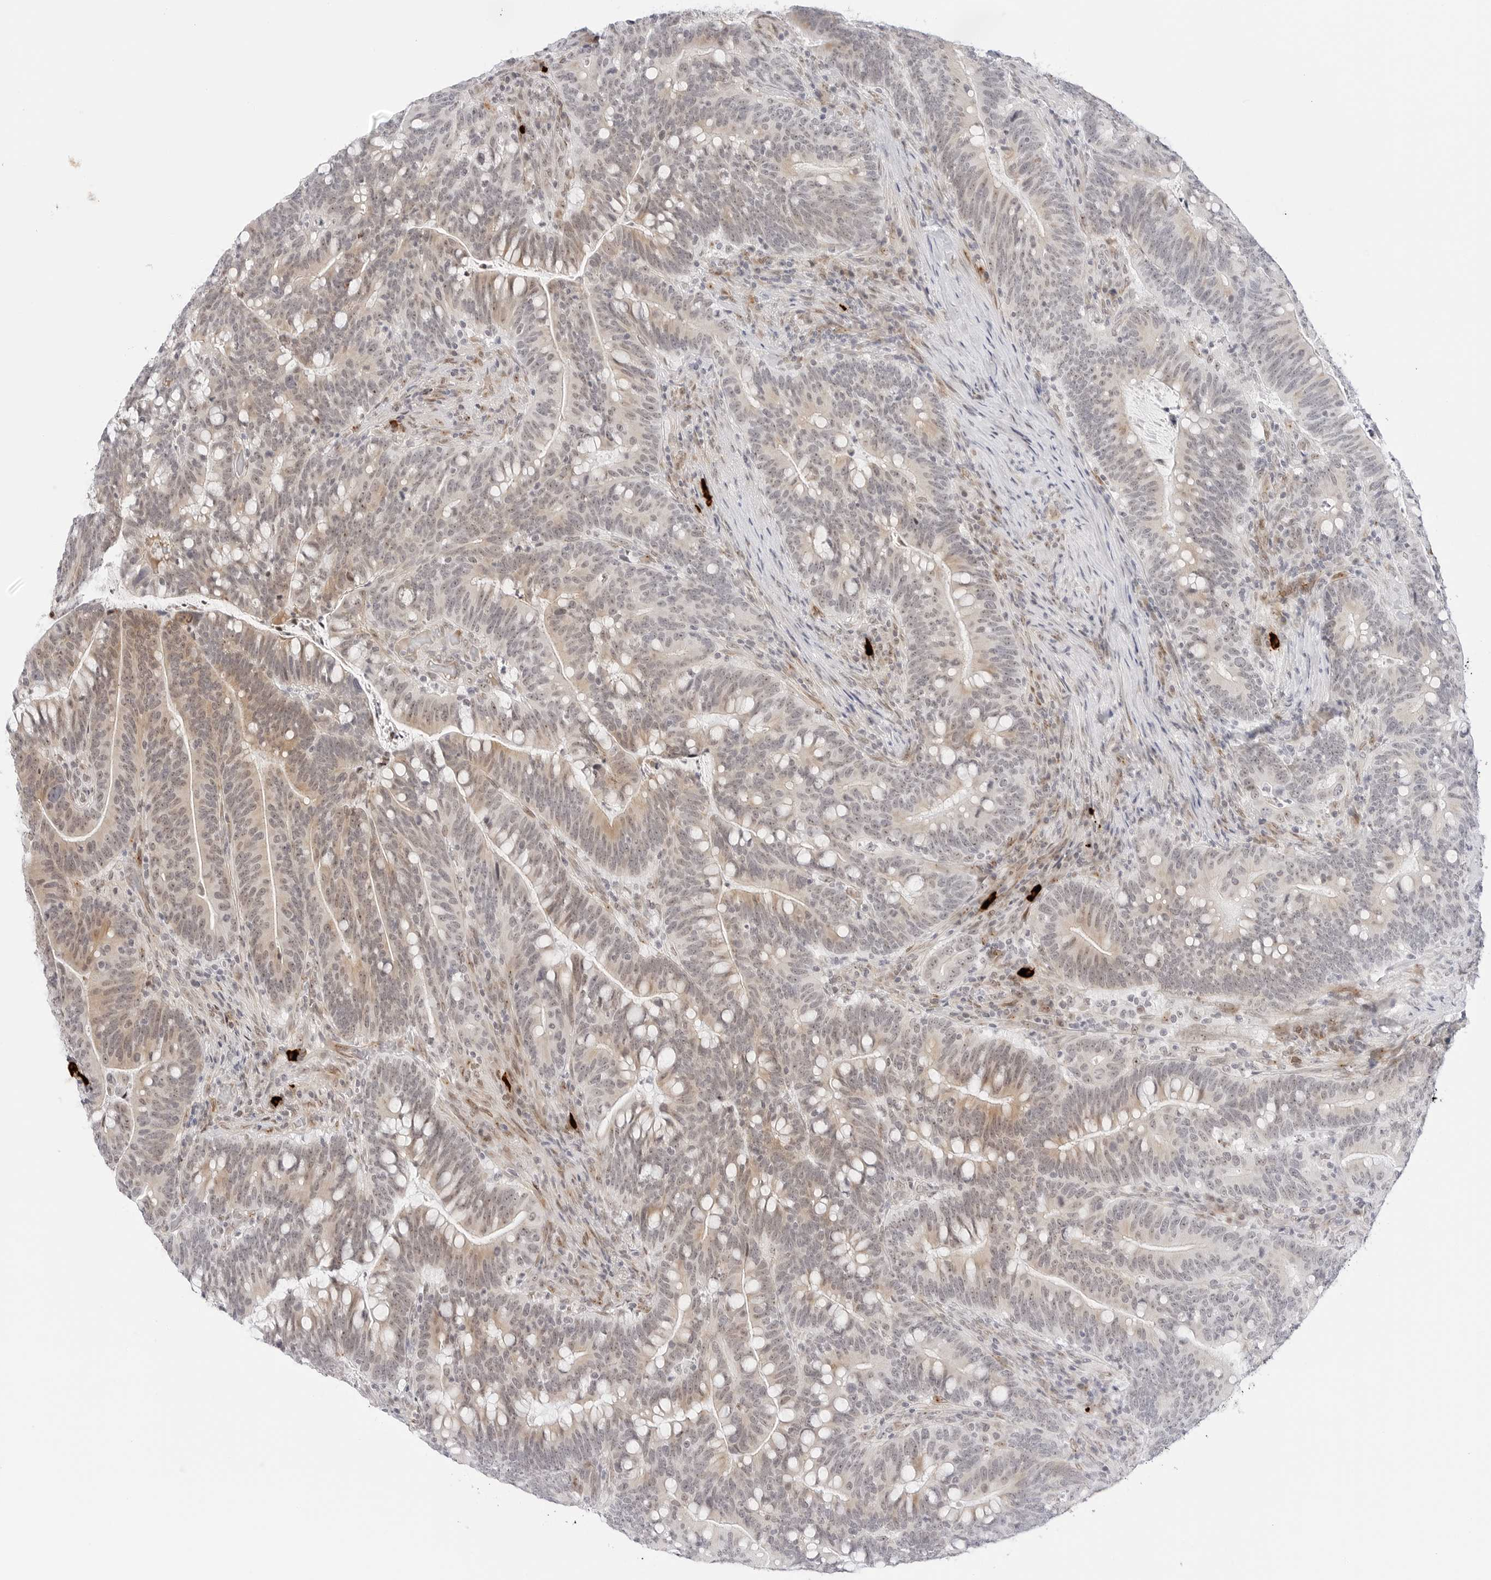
{"staining": {"intensity": "moderate", "quantity": ">75%", "location": "cytoplasmic/membranous,nuclear"}, "tissue": "colorectal cancer", "cell_type": "Tumor cells", "image_type": "cancer", "snomed": [{"axis": "morphology", "description": "Adenocarcinoma, NOS"}, {"axis": "topography", "description": "Colon"}], "caption": "Protein staining of colorectal cancer (adenocarcinoma) tissue displays moderate cytoplasmic/membranous and nuclear expression in about >75% of tumor cells. The protein of interest is stained brown, and the nuclei are stained in blue (DAB (3,3'-diaminobenzidine) IHC with brightfield microscopy, high magnification).", "gene": "HIPK3", "patient": {"sex": "female", "age": 66}}